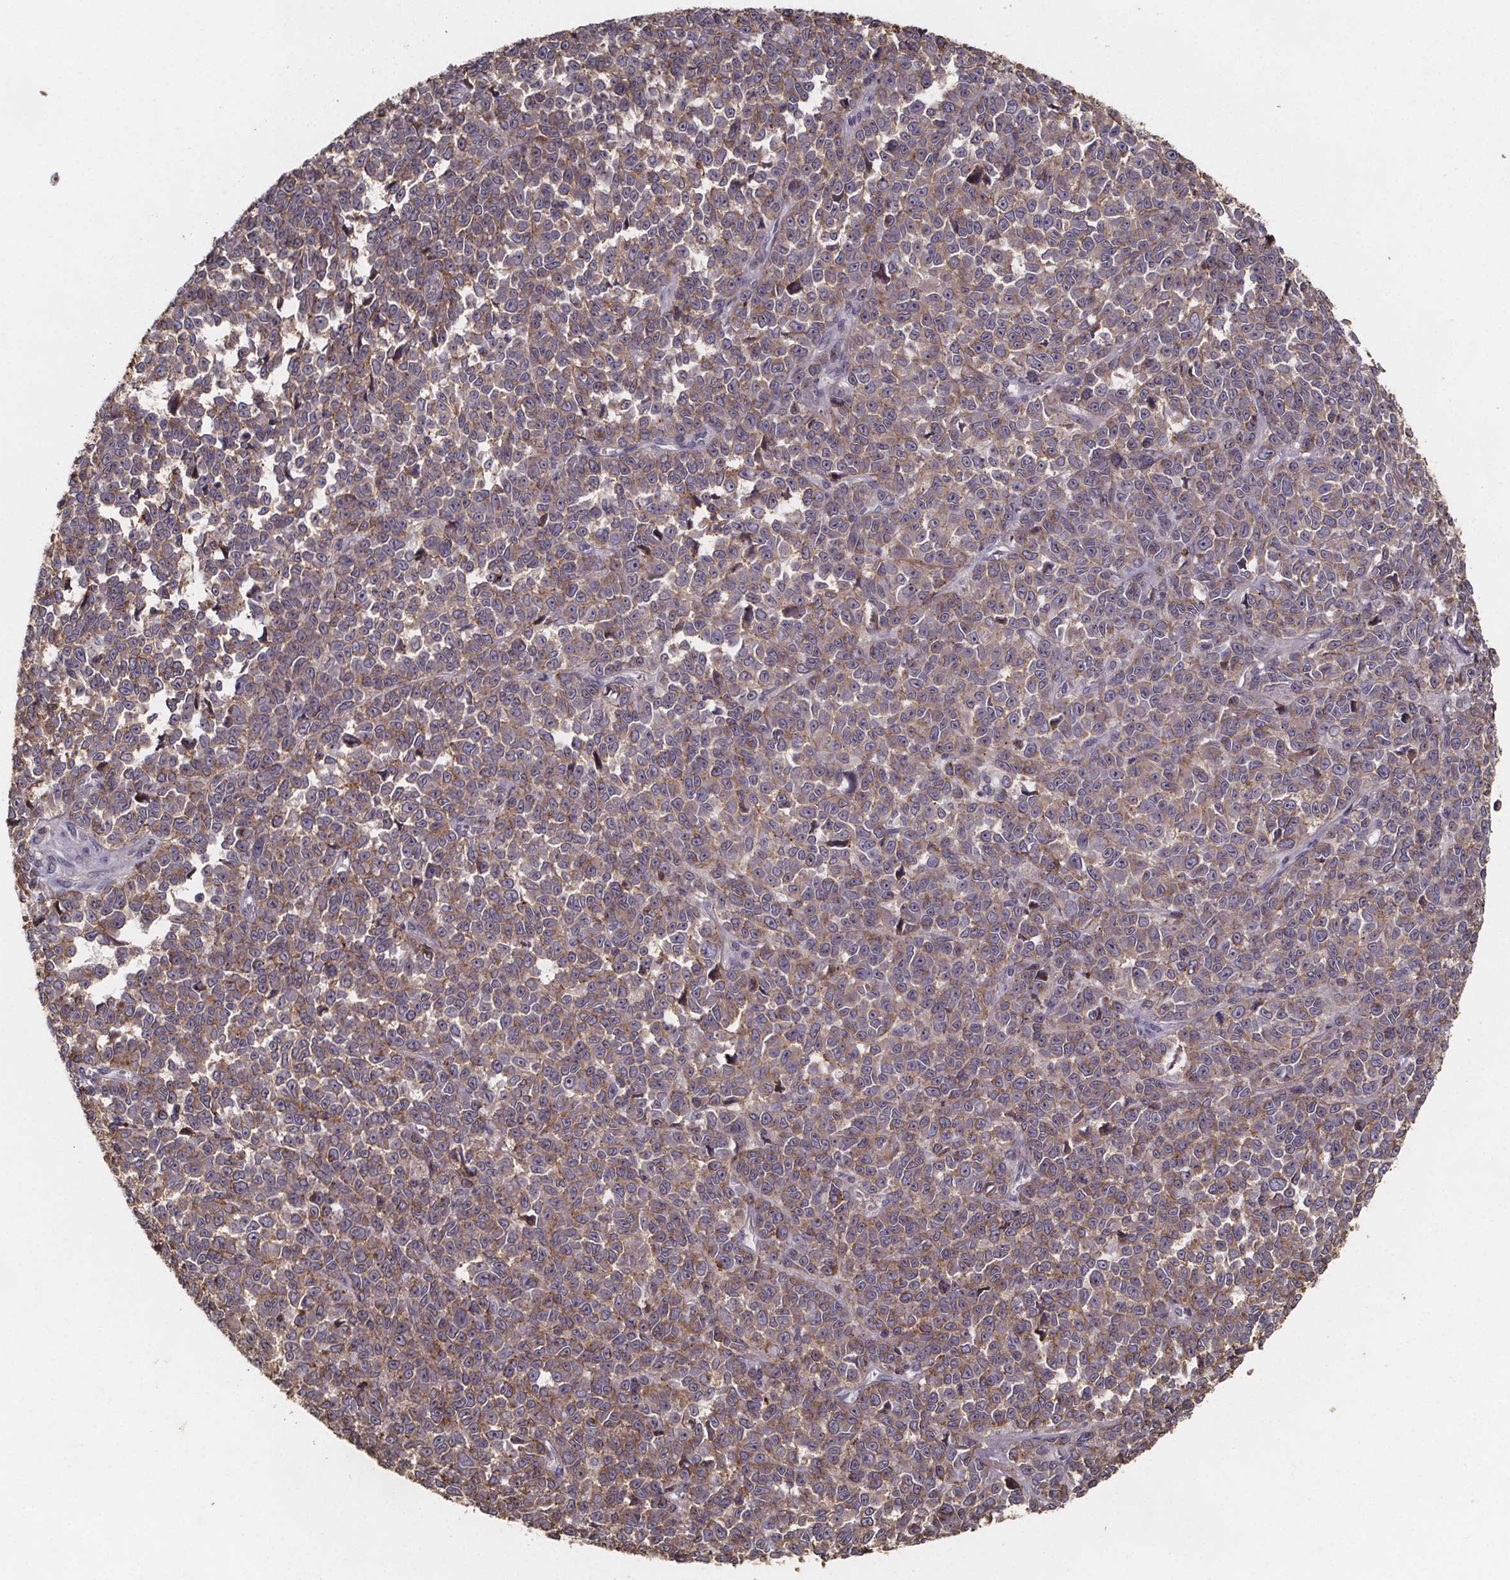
{"staining": {"intensity": "moderate", "quantity": "25%-75%", "location": "cytoplasmic/membranous"}, "tissue": "melanoma", "cell_type": "Tumor cells", "image_type": "cancer", "snomed": [{"axis": "morphology", "description": "Malignant melanoma, NOS"}, {"axis": "topography", "description": "Skin"}], "caption": "Tumor cells show moderate cytoplasmic/membranous staining in about 25%-75% of cells in malignant melanoma. The staining was performed using DAB to visualize the protein expression in brown, while the nuclei were stained in blue with hematoxylin (Magnification: 20x).", "gene": "ZNF879", "patient": {"sex": "female", "age": 95}}